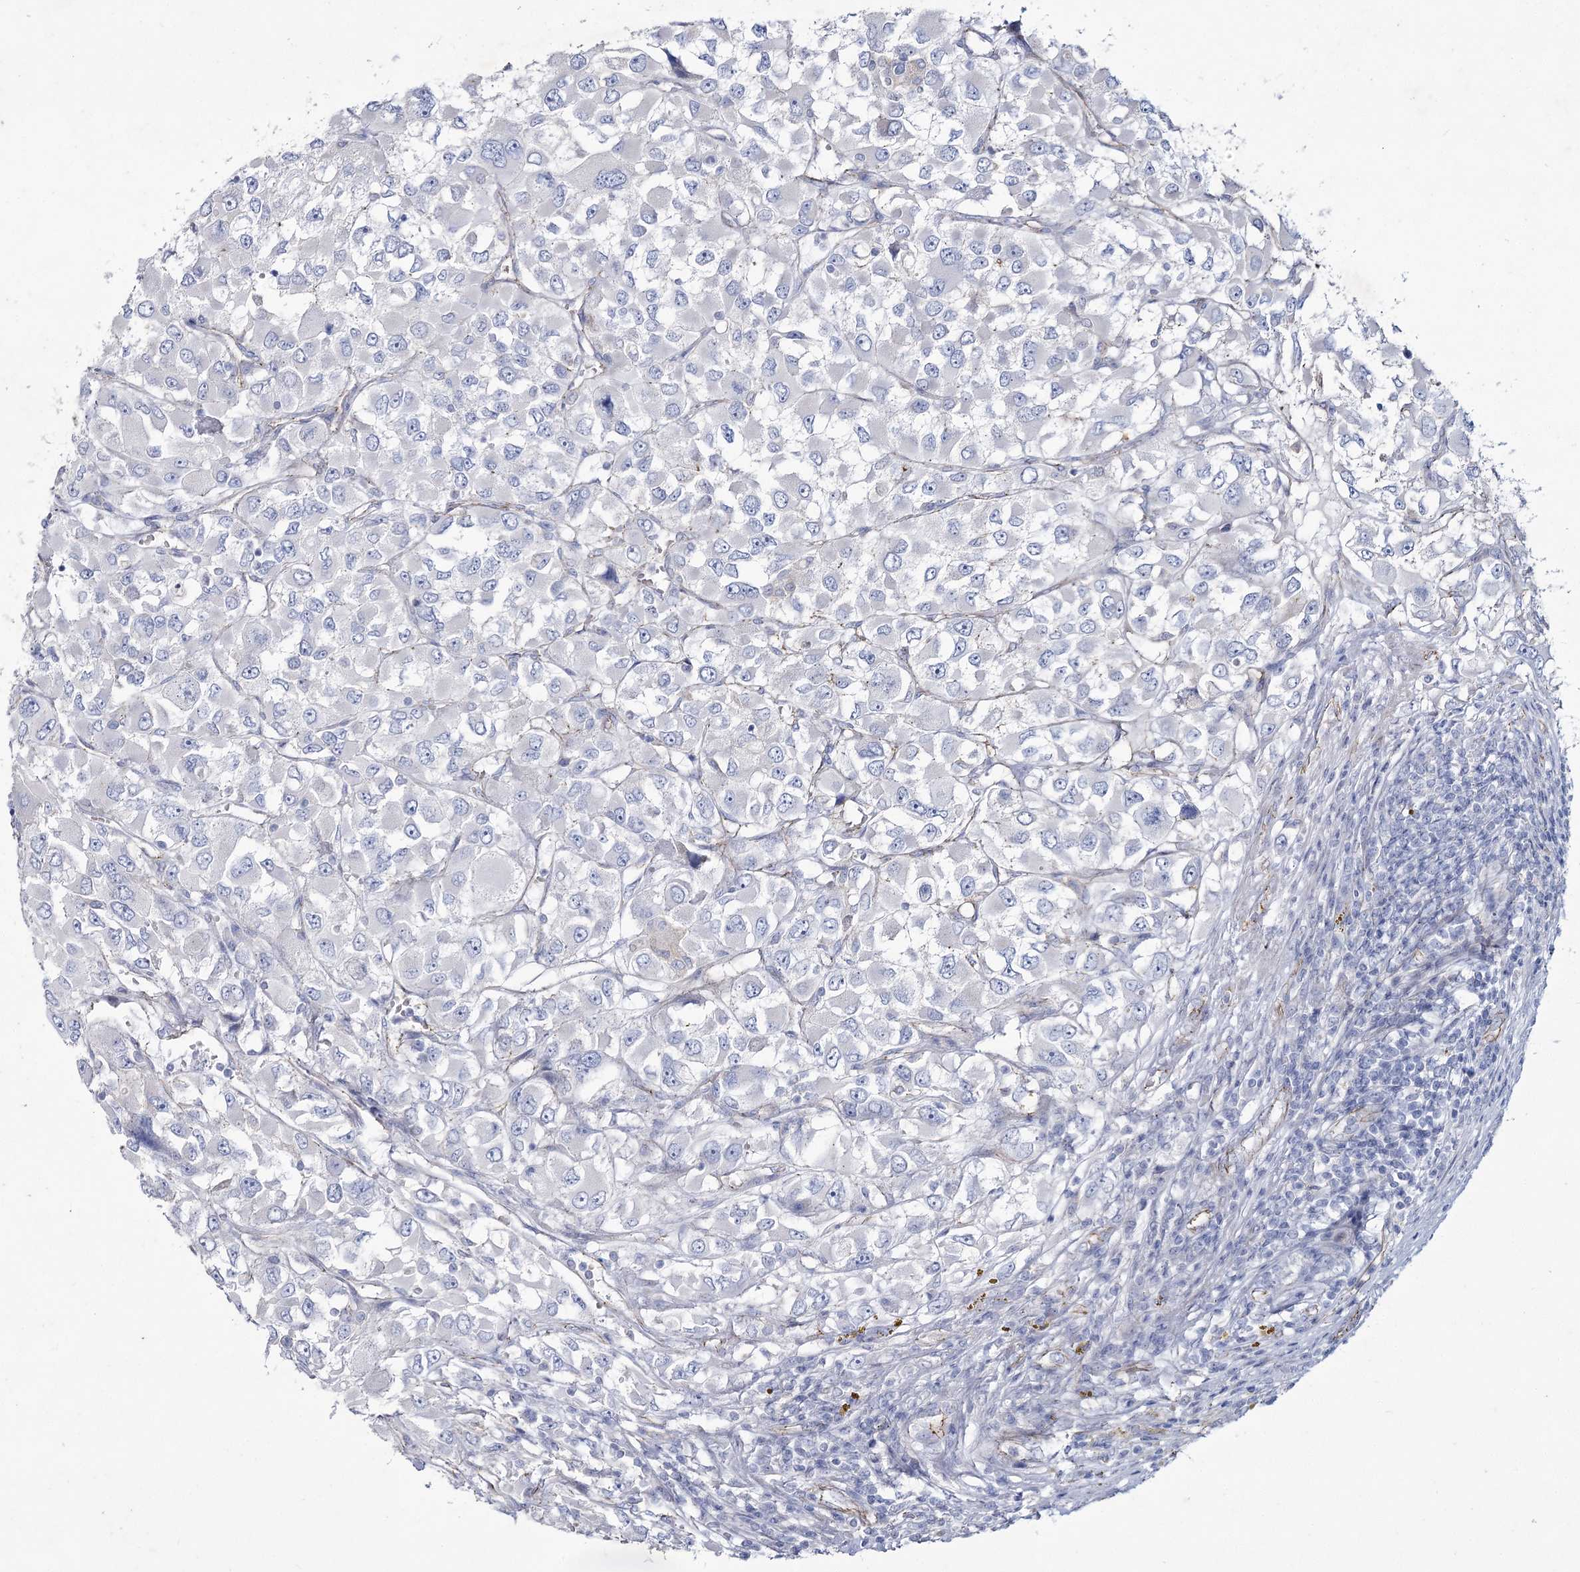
{"staining": {"intensity": "negative", "quantity": "none", "location": "none"}, "tissue": "renal cancer", "cell_type": "Tumor cells", "image_type": "cancer", "snomed": [{"axis": "morphology", "description": "Adenocarcinoma, NOS"}, {"axis": "topography", "description": "Kidney"}], "caption": "Tumor cells are negative for protein expression in human renal cancer.", "gene": "LDLRAD3", "patient": {"sex": "female", "age": 52}}